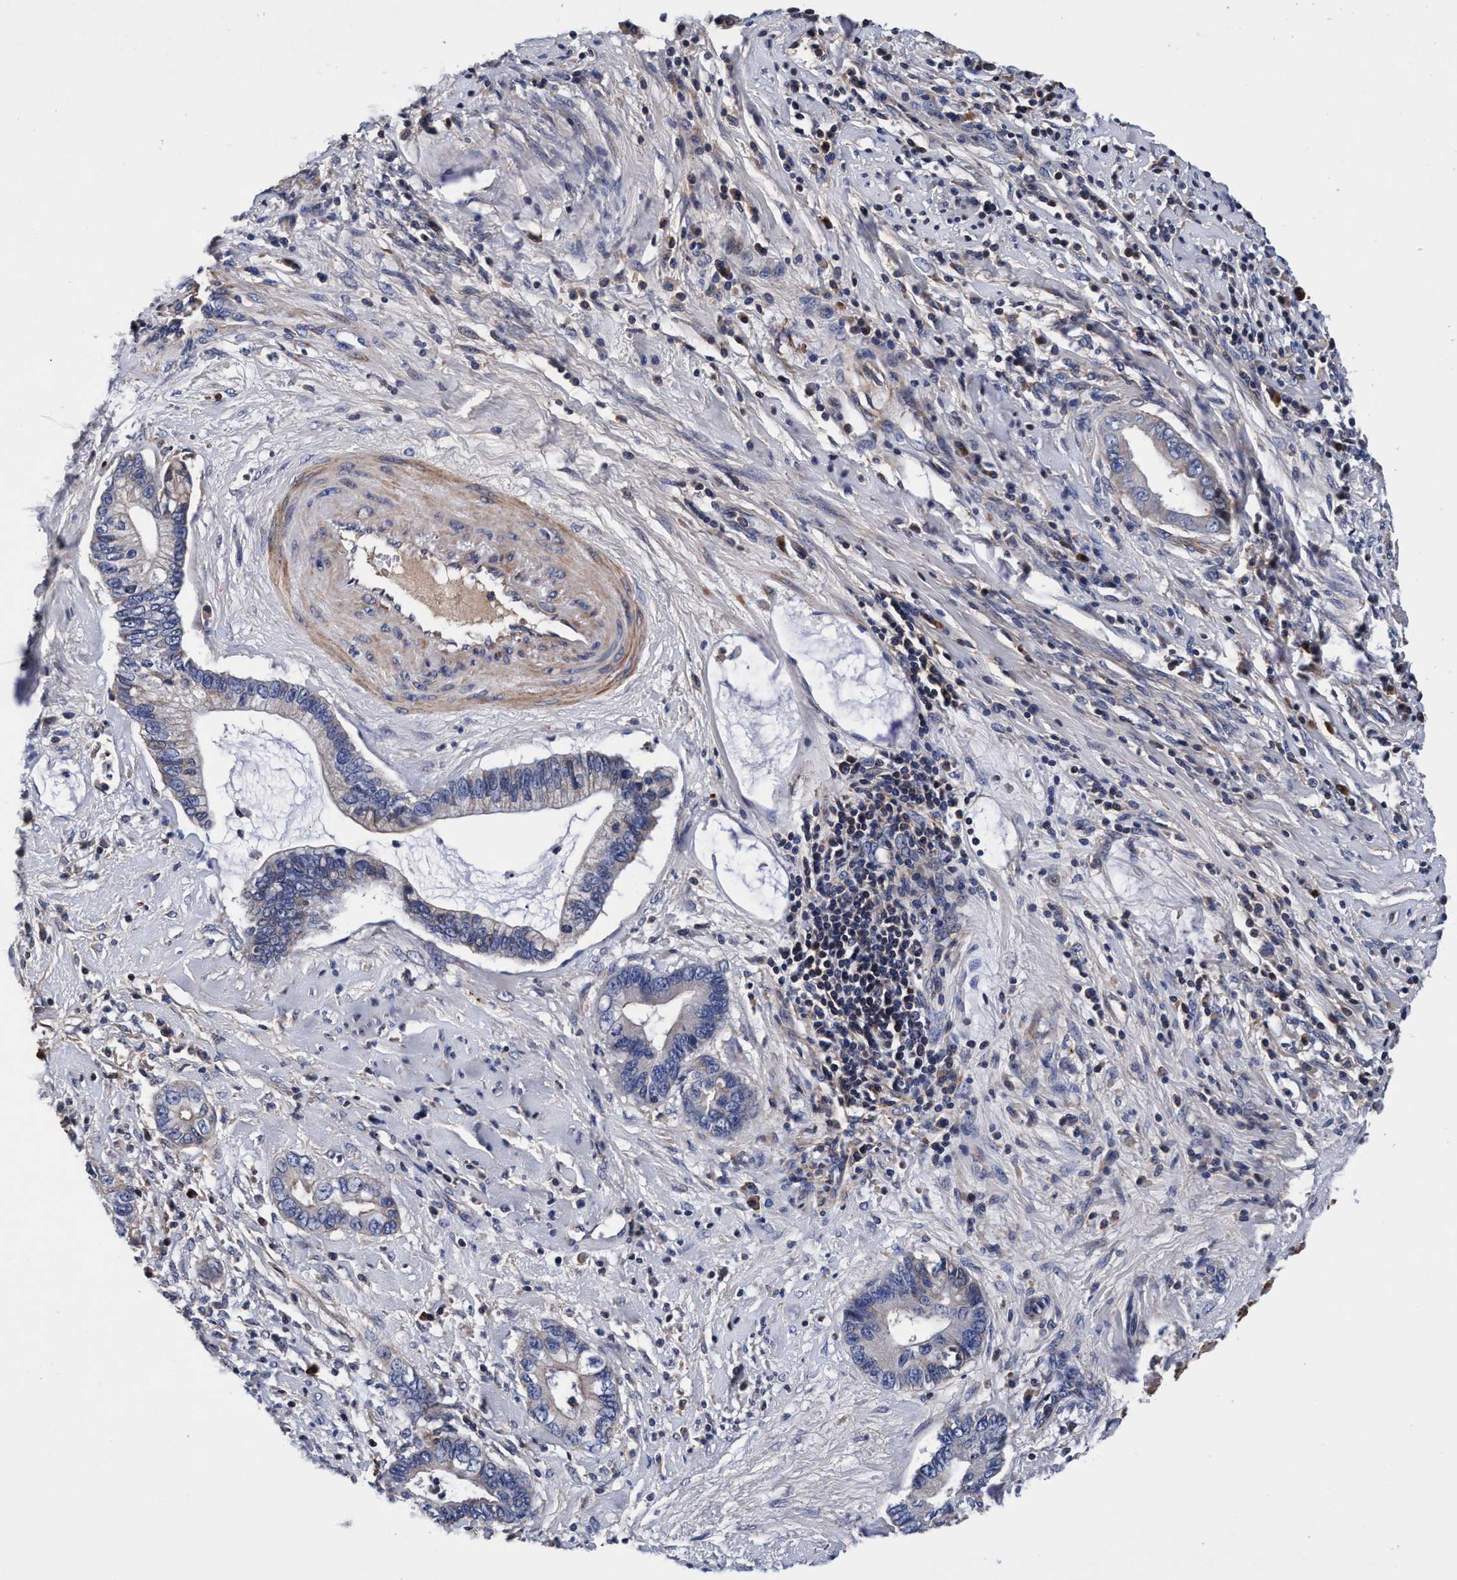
{"staining": {"intensity": "negative", "quantity": "none", "location": "none"}, "tissue": "cervical cancer", "cell_type": "Tumor cells", "image_type": "cancer", "snomed": [{"axis": "morphology", "description": "Adenocarcinoma, NOS"}, {"axis": "topography", "description": "Cervix"}], "caption": "An immunohistochemistry (IHC) image of cervical cancer is shown. There is no staining in tumor cells of cervical cancer.", "gene": "RNF208", "patient": {"sex": "female", "age": 44}}